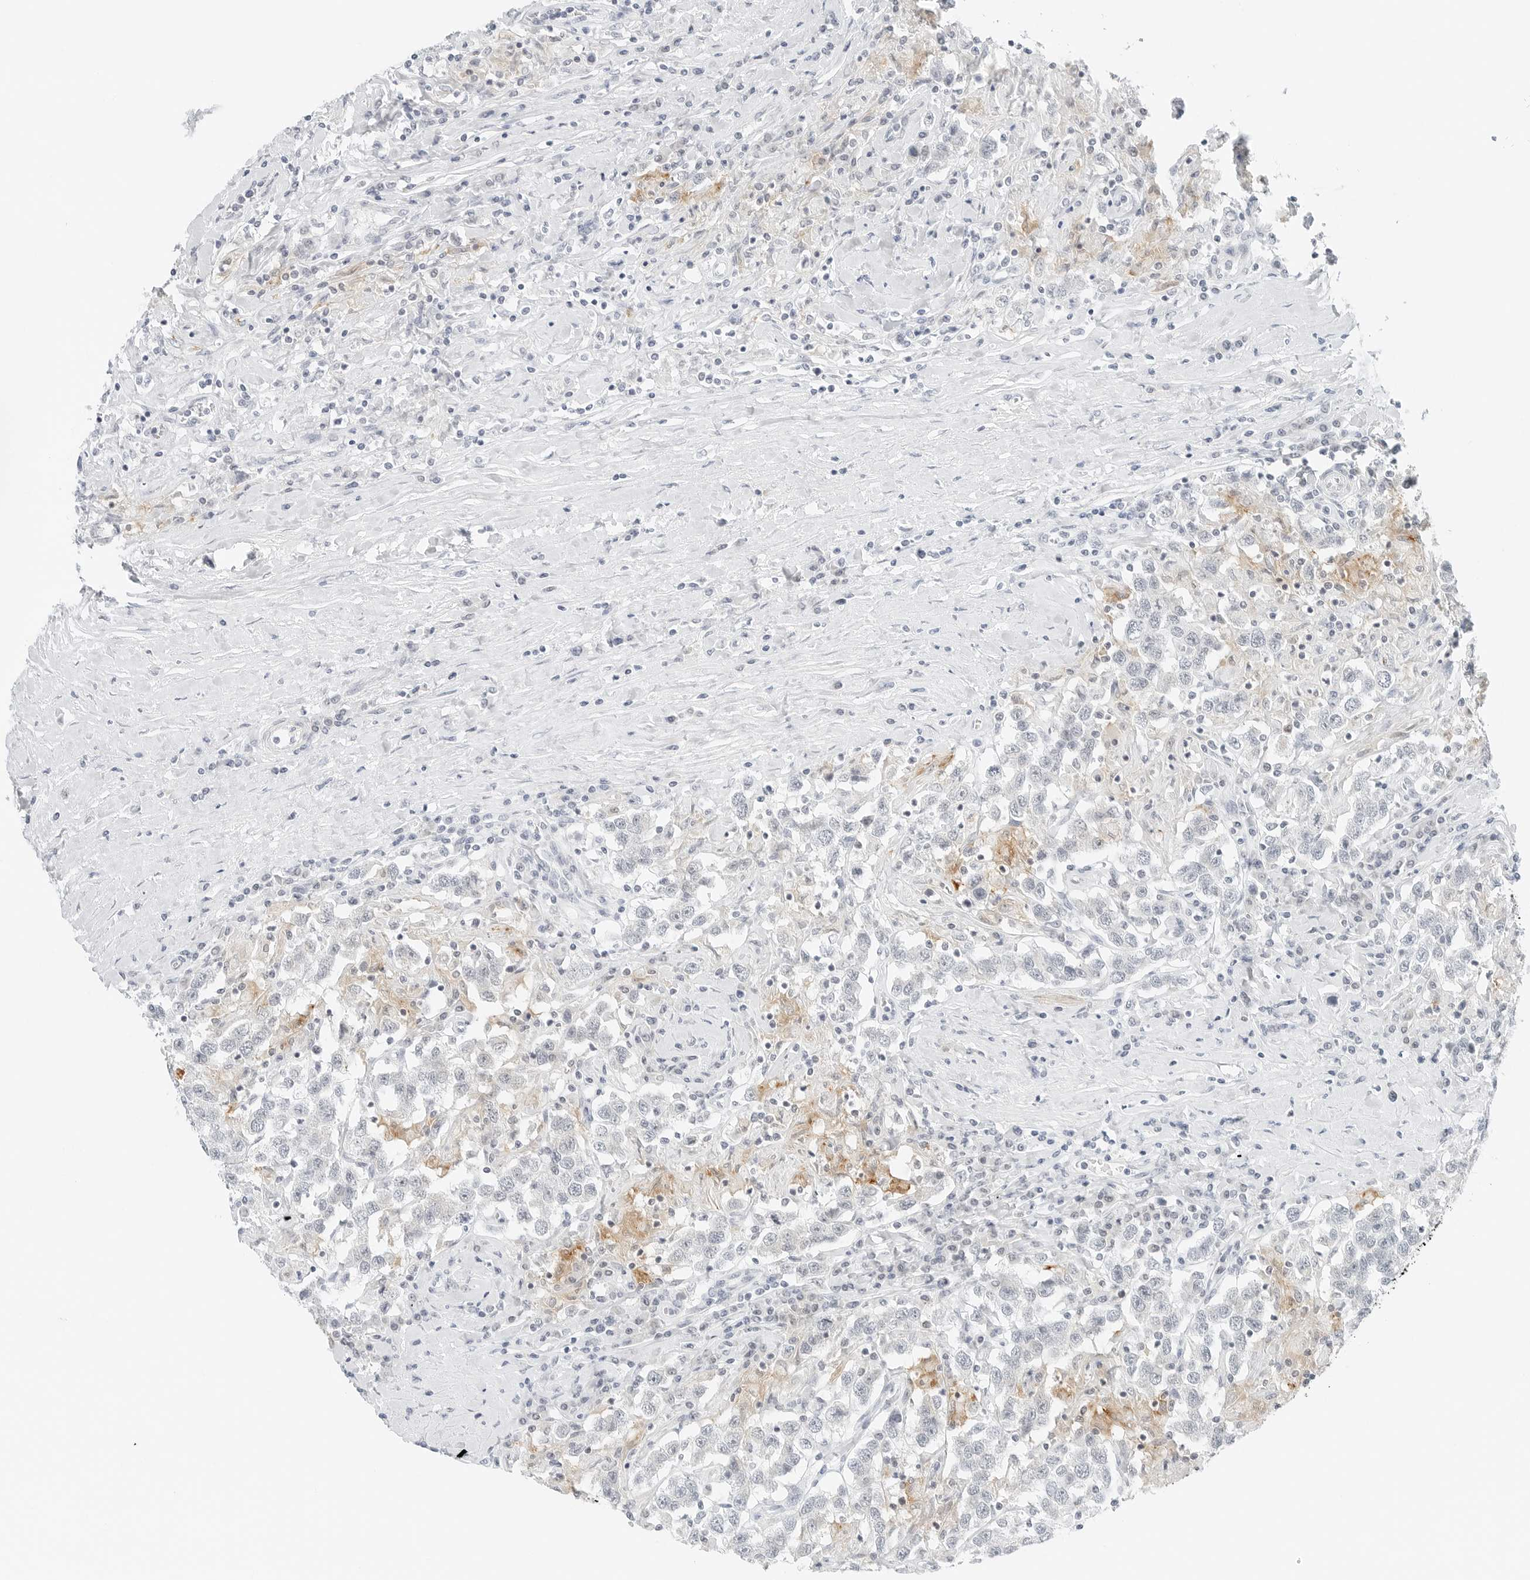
{"staining": {"intensity": "weak", "quantity": "<25%", "location": "cytoplasmic/membranous"}, "tissue": "testis cancer", "cell_type": "Tumor cells", "image_type": "cancer", "snomed": [{"axis": "morphology", "description": "Seminoma, NOS"}, {"axis": "topography", "description": "Testis"}], "caption": "Micrograph shows no significant protein staining in tumor cells of testis cancer.", "gene": "CCSAP", "patient": {"sex": "male", "age": 41}}